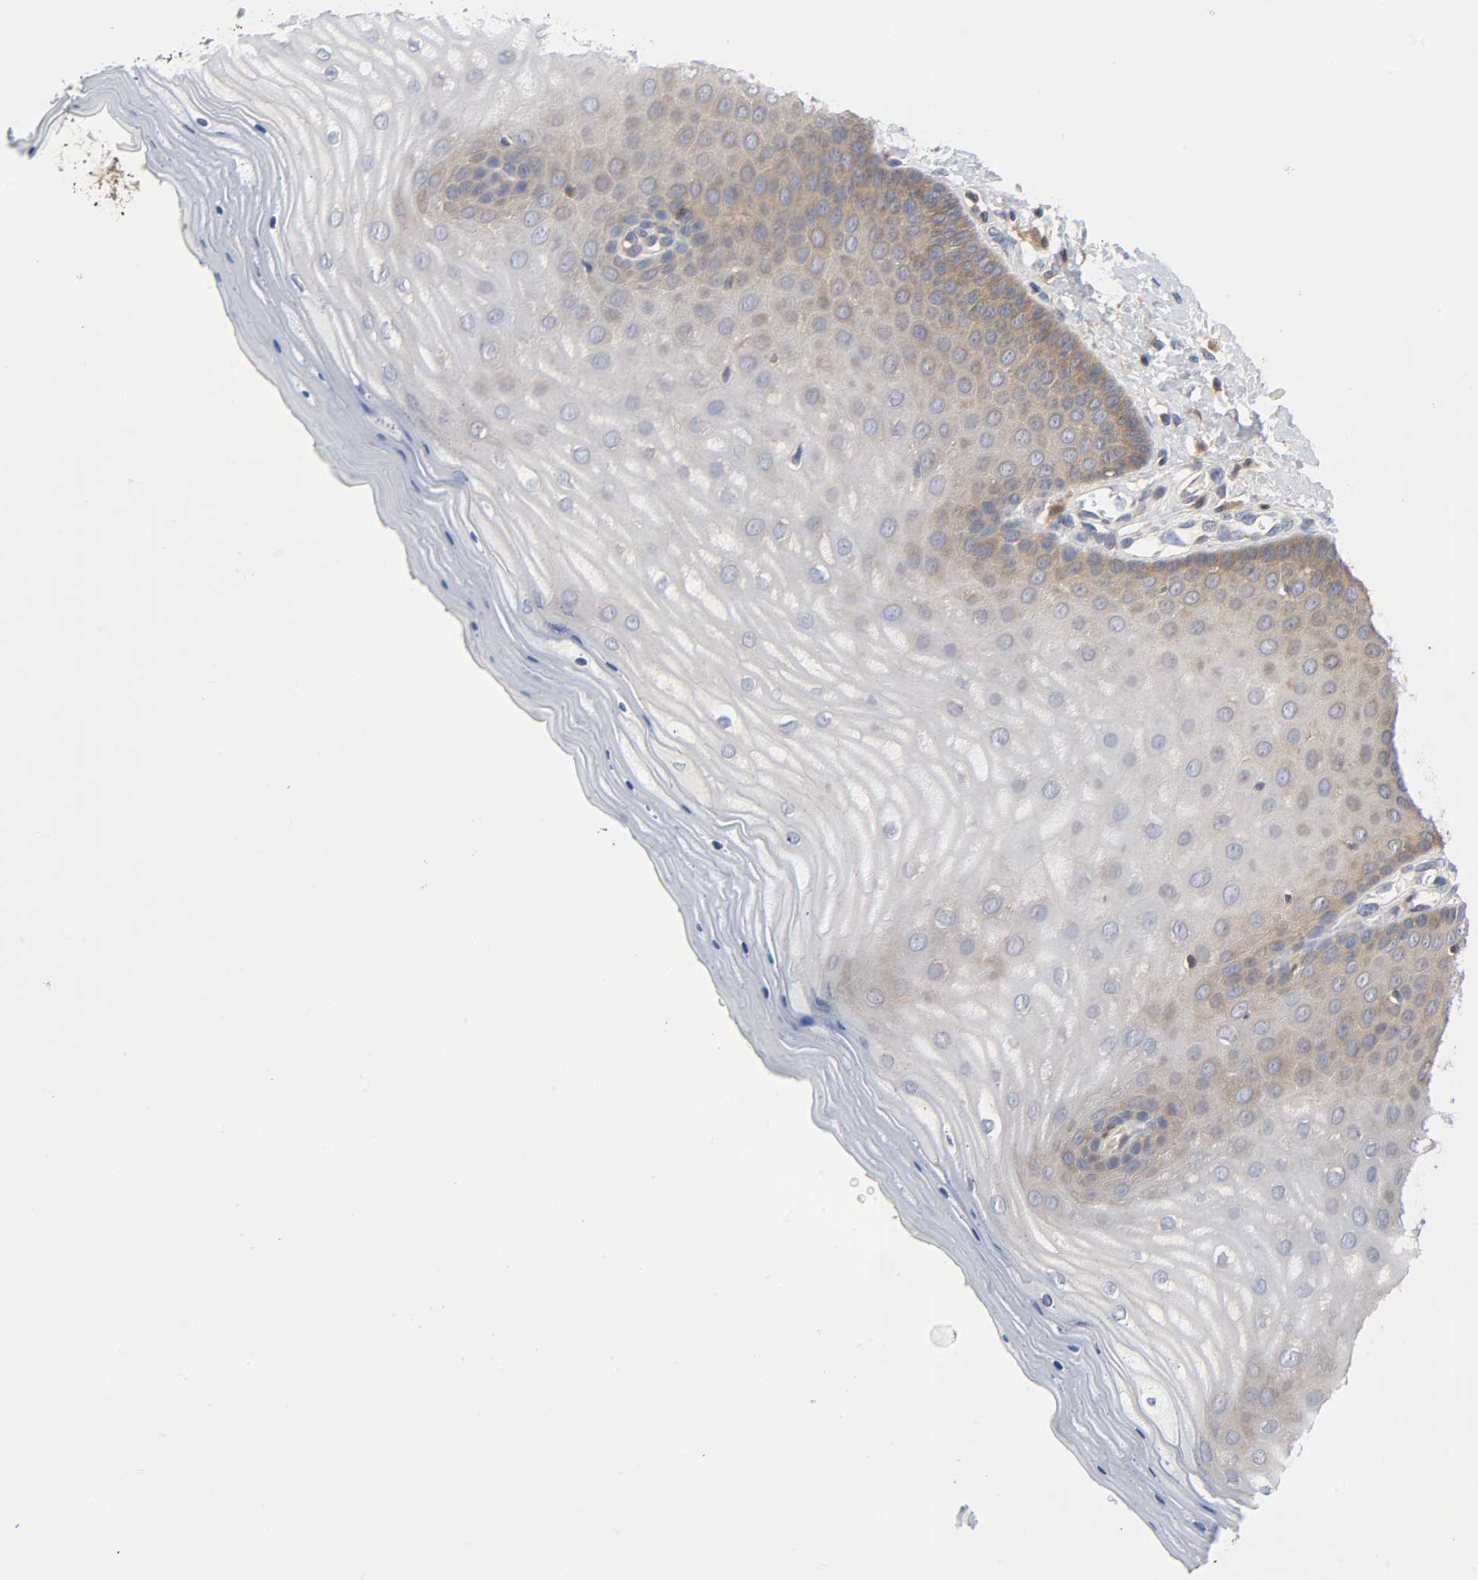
{"staining": {"intensity": "moderate", "quantity": ">75%", "location": "cytoplasmic/membranous"}, "tissue": "cervix", "cell_type": "Glandular cells", "image_type": "normal", "snomed": [{"axis": "morphology", "description": "Normal tissue, NOS"}, {"axis": "topography", "description": "Cervix"}], "caption": "Human cervix stained for a protein (brown) demonstrates moderate cytoplasmic/membranous positive staining in about >75% of glandular cells.", "gene": "PRKAB1", "patient": {"sex": "female", "age": 55}}